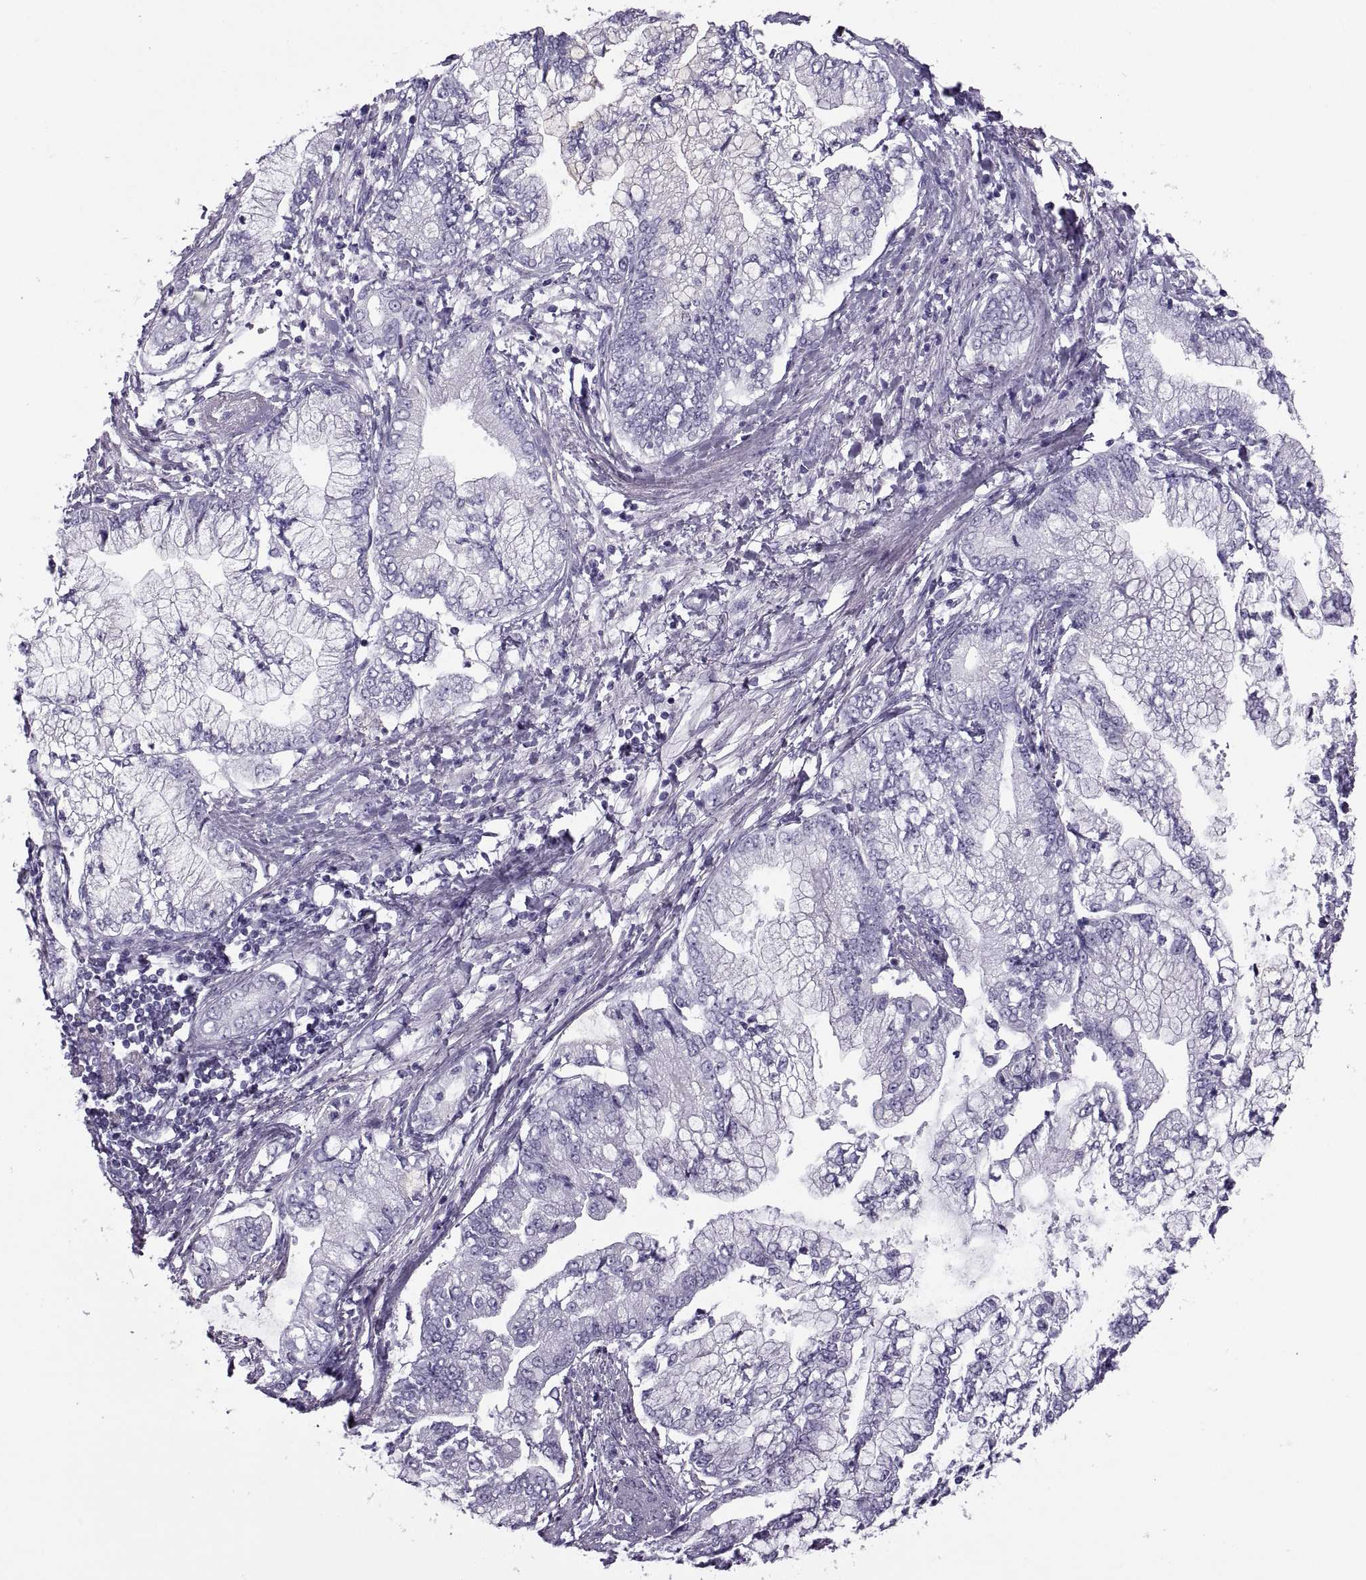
{"staining": {"intensity": "negative", "quantity": "none", "location": "none"}, "tissue": "stomach cancer", "cell_type": "Tumor cells", "image_type": "cancer", "snomed": [{"axis": "morphology", "description": "Adenocarcinoma, NOS"}, {"axis": "topography", "description": "Stomach, upper"}], "caption": "IHC photomicrograph of human stomach cancer stained for a protein (brown), which displays no positivity in tumor cells.", "gene": "RLBP1", "patient": {"sex": "female", "age": 74}}